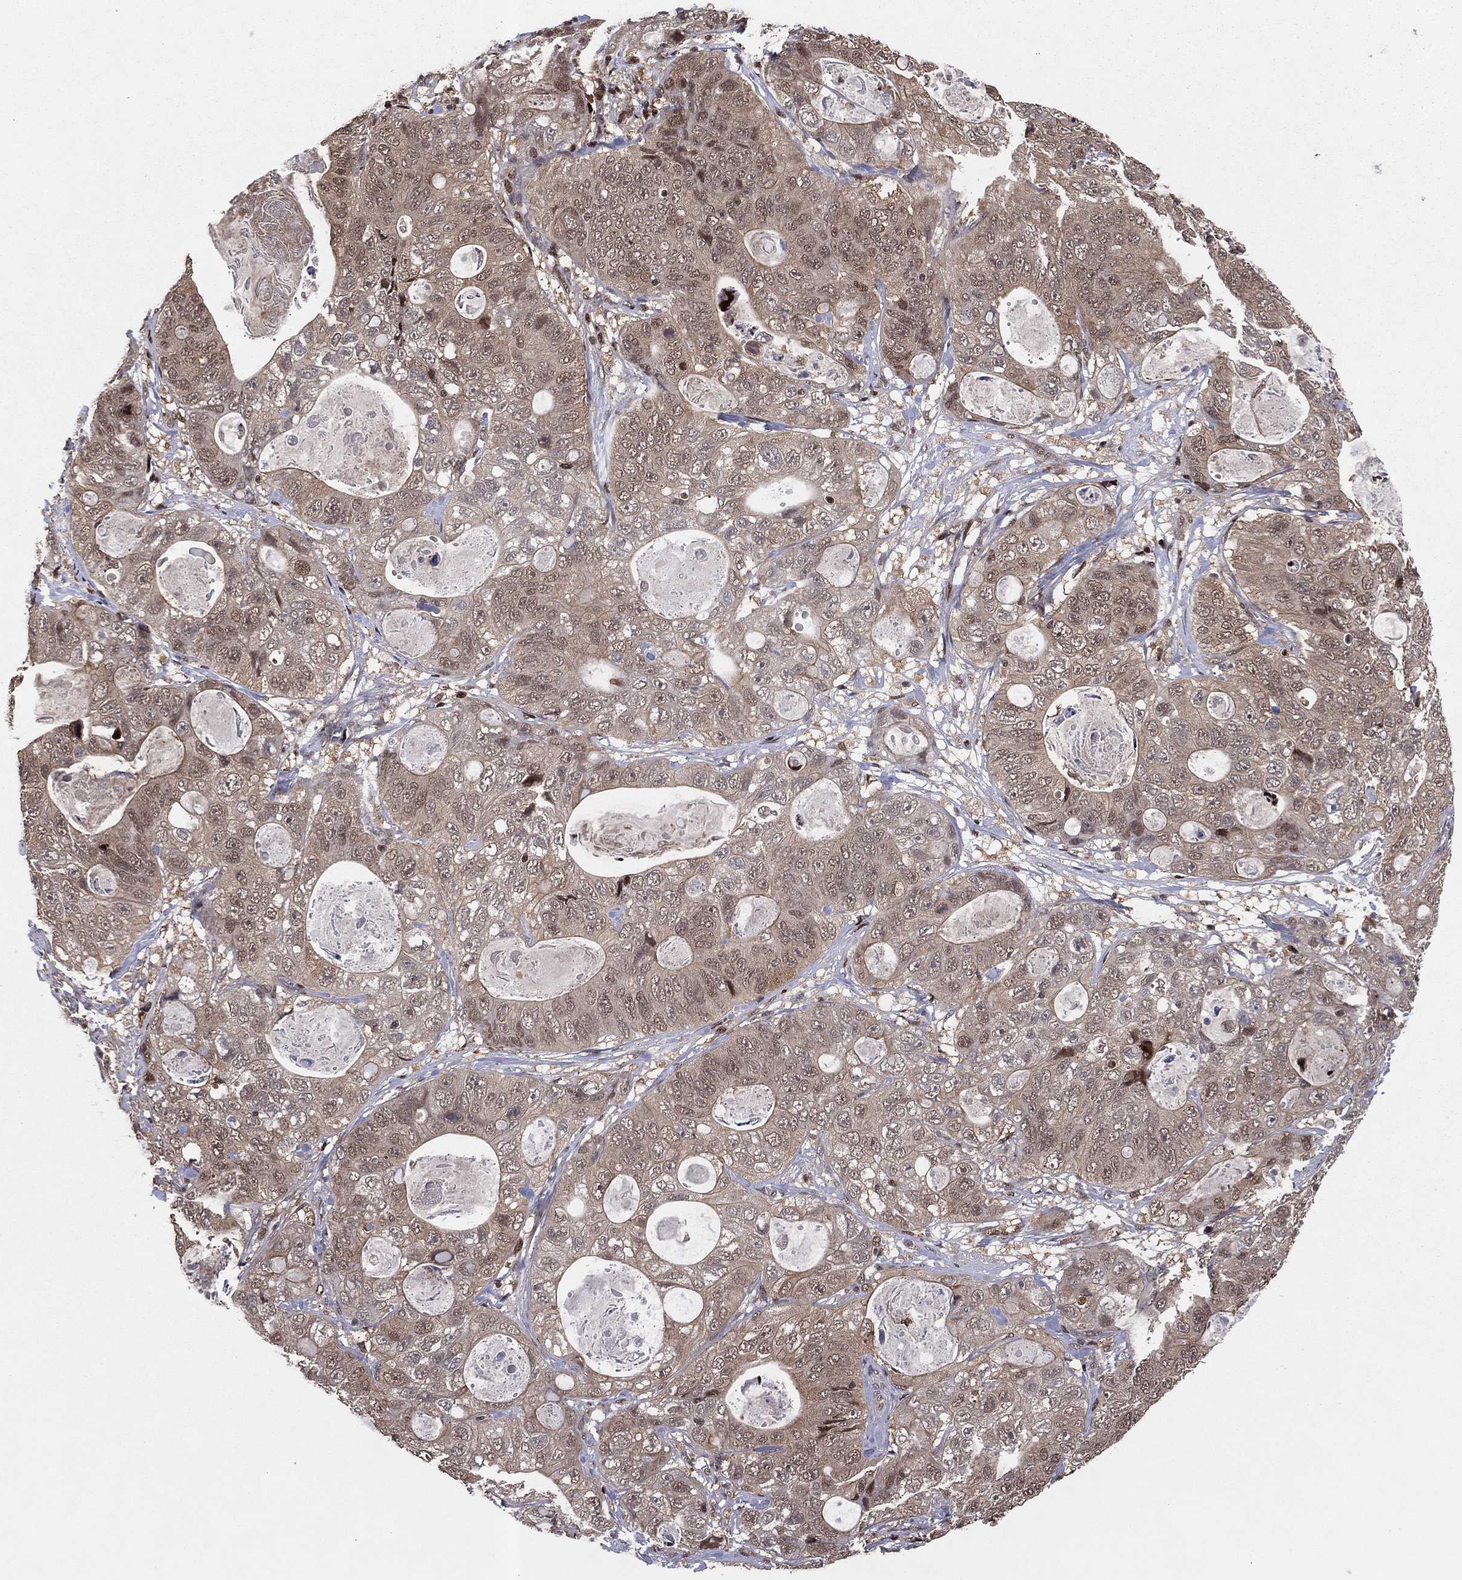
{"staining": {"intensity": "strong", "quantity": "25%-75%", "location": "cytoplasmic/membranous,nuclear"}, "tissue": "stomach cancer", "cell_type": "Tumor cells", "image_type": "cancer", "snomed": [{"axis": "morphology", "description": "Normal tissue, NOS"}, {"axis": "morphology", "description": "Adenocarcinoma, NOS"}, {"axis": "topography", "description": "Stomach"}], "caption": "High-power microscopy captured an IHC micrograph of stomach cancer, revealing strong cytoplasmic/membranous and nuclear expression in approximately 25%-75% of tumor cells.", "gene": "PSMA1", "patient": {"sex": "female", "age": 89}}